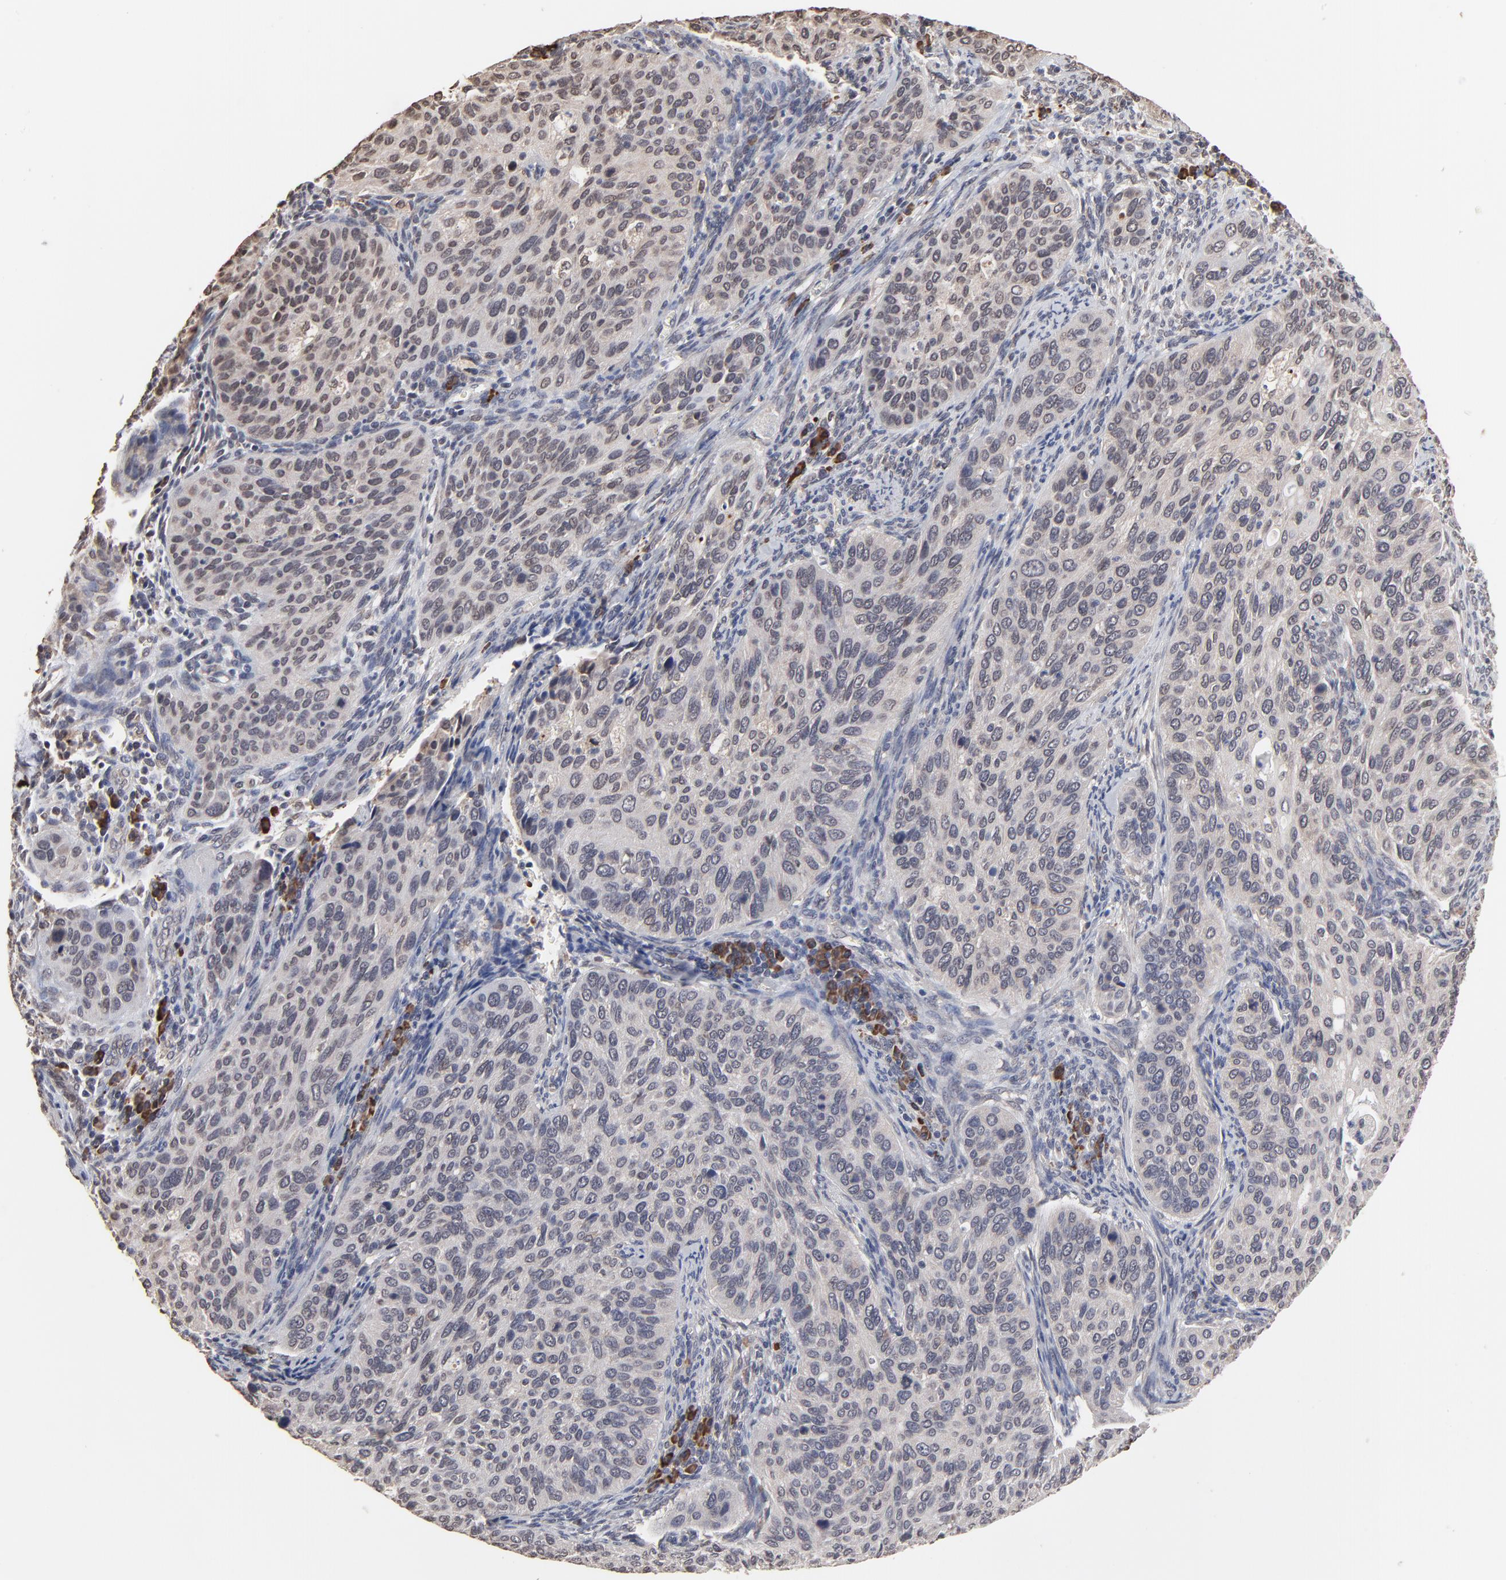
{"staining": {"intensity": "weak", "quantity": "25%-75%", "location": "cytoplasmic/membranous"}, "tissue": "cervical cancer", "cell_type": "Tumor cells", "image_type": "cancer", "snomed": [{"axis": "morphology", "description": "Squamous cell carcinoma, NOS"}, {"axis": "topography", "description": "Cervix"}], "caption": "High-power microscopy captured an immunohistochemistry (IHC) image of squamous cell carcinoma (cervical), revealing weak cytoplasmic/membranous positivity in about 25%-75% of tumor cells.", "gene": "CHM", "patient": {"sex": "female", "age": 57}}